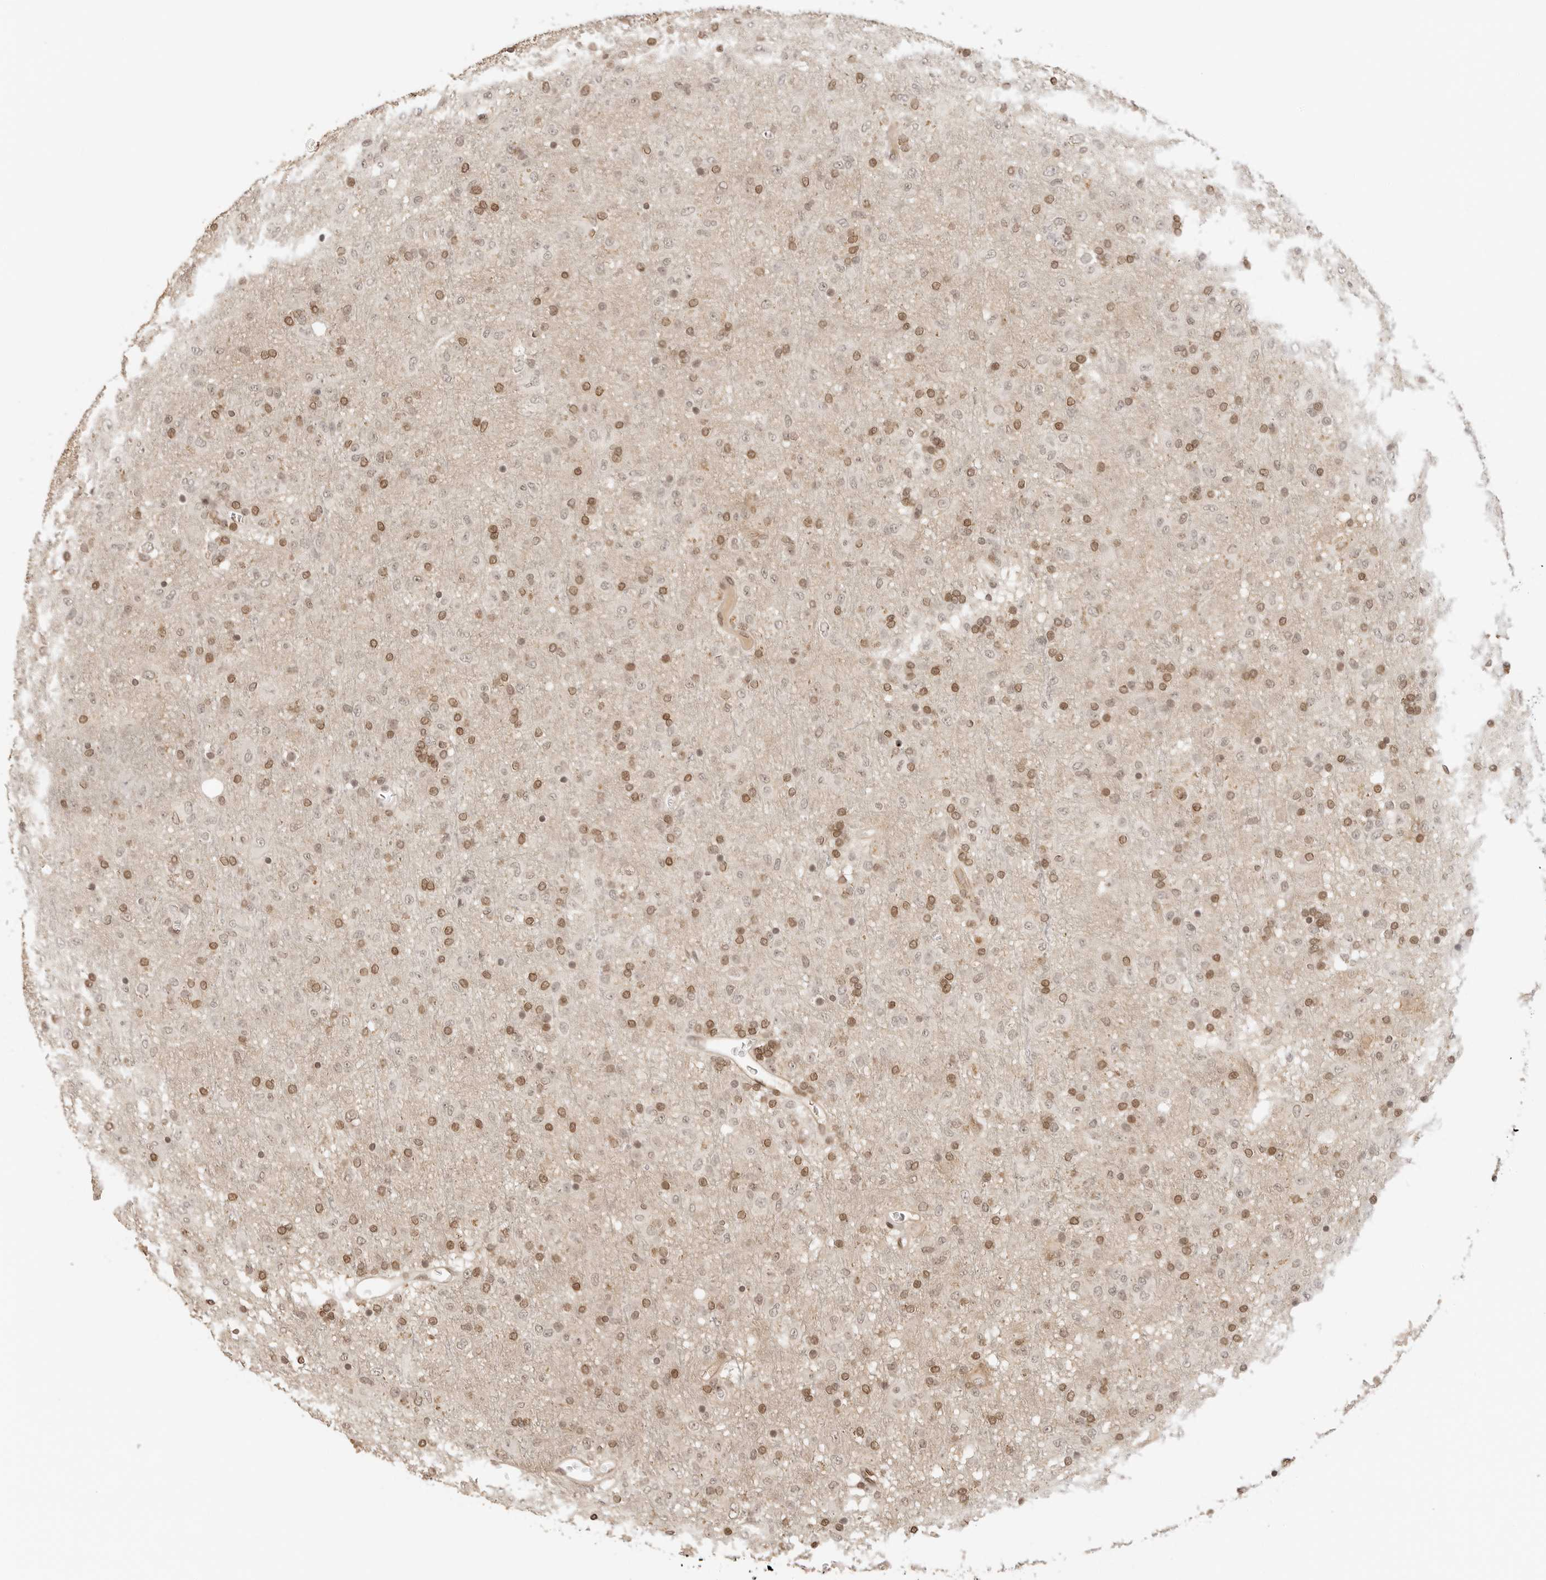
{"staining": {"intensity": "moderate", "quantity": "25%-75%", "location": "nuclear"}, "tissue": "glioma", "cell_type": "Tumor cells", "image_type": "cancer", "snomed": [{"axis": "morphology", "description": "Glioma, malignant, Low grade"}, {"axis": "topography", "description": "Brain"}], "caption": "An IHC histopathology image of neoplastic tissue is shown. Protein staining in brown highlights moderate nuclear positivity in low-grade glioma (malignant) within tumor cells. The staining was performed using DAB to visualize the protein expression in brown, while the nuclei were stained in blue with hematoxylin (Magnification: 20x).", "gene": "POLH", "patient": {"sex": "male", "age": 65}}